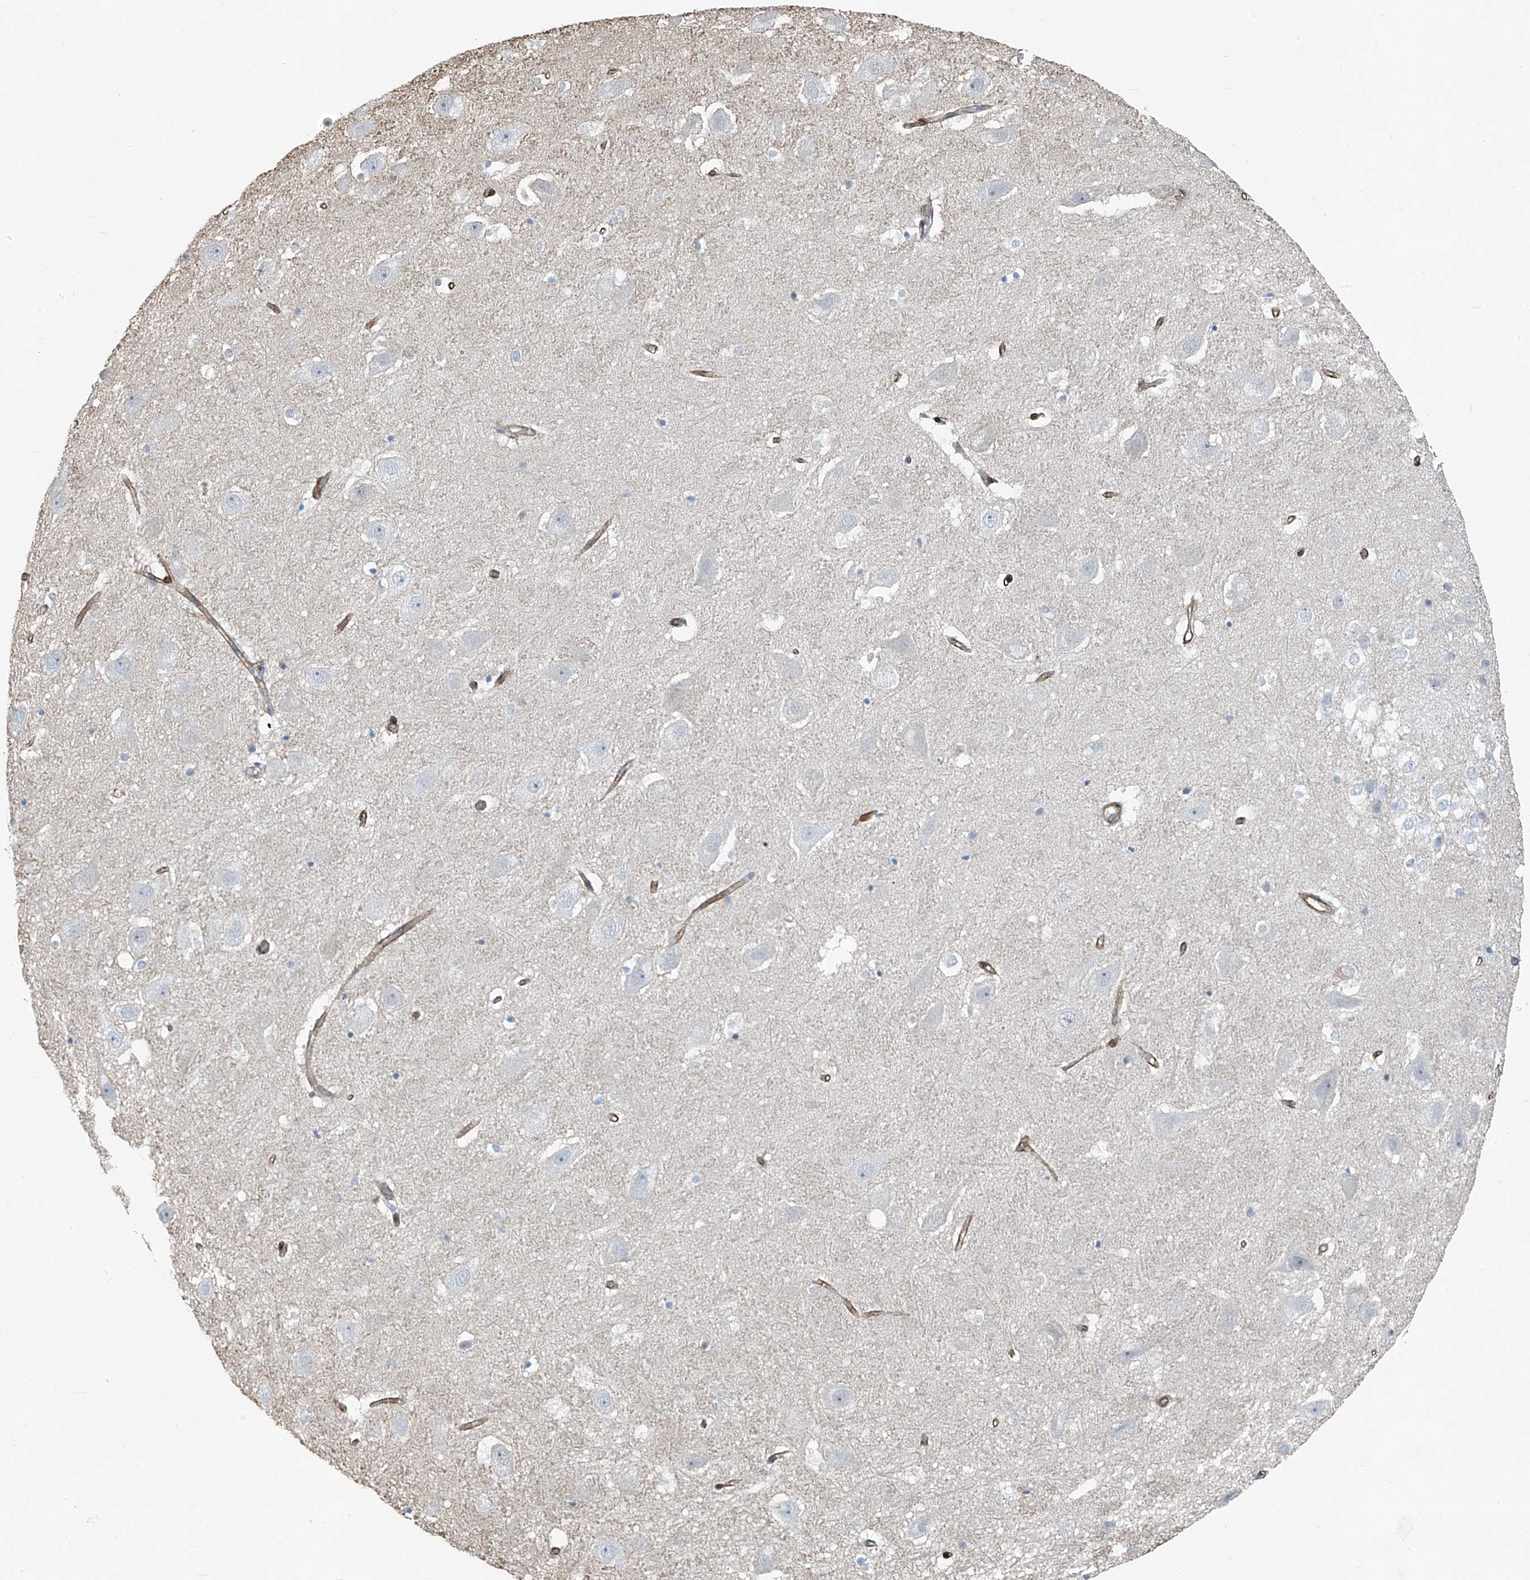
{"staining": {"intensity": "negative", "quantity": "none", "location": "none"}, "tissue": "hippocampus", "cell_type": "Glial cells", "image_type": "normal", "snomed": [{"axis": "morphology", "description": "Normal tissue, NOS"}, {"axis": "topography", "description": "Hippocampus"}], "caption": "Immunohistochemical staining of normal human hippocampus displays no significant staining in glial cells. (DAB (3,3'-diaminobenzidine) immunohistochemistry with hematoxylin counter stain).", "gene": "TNS2", "patient": {"sex": "female", "age": 52}}